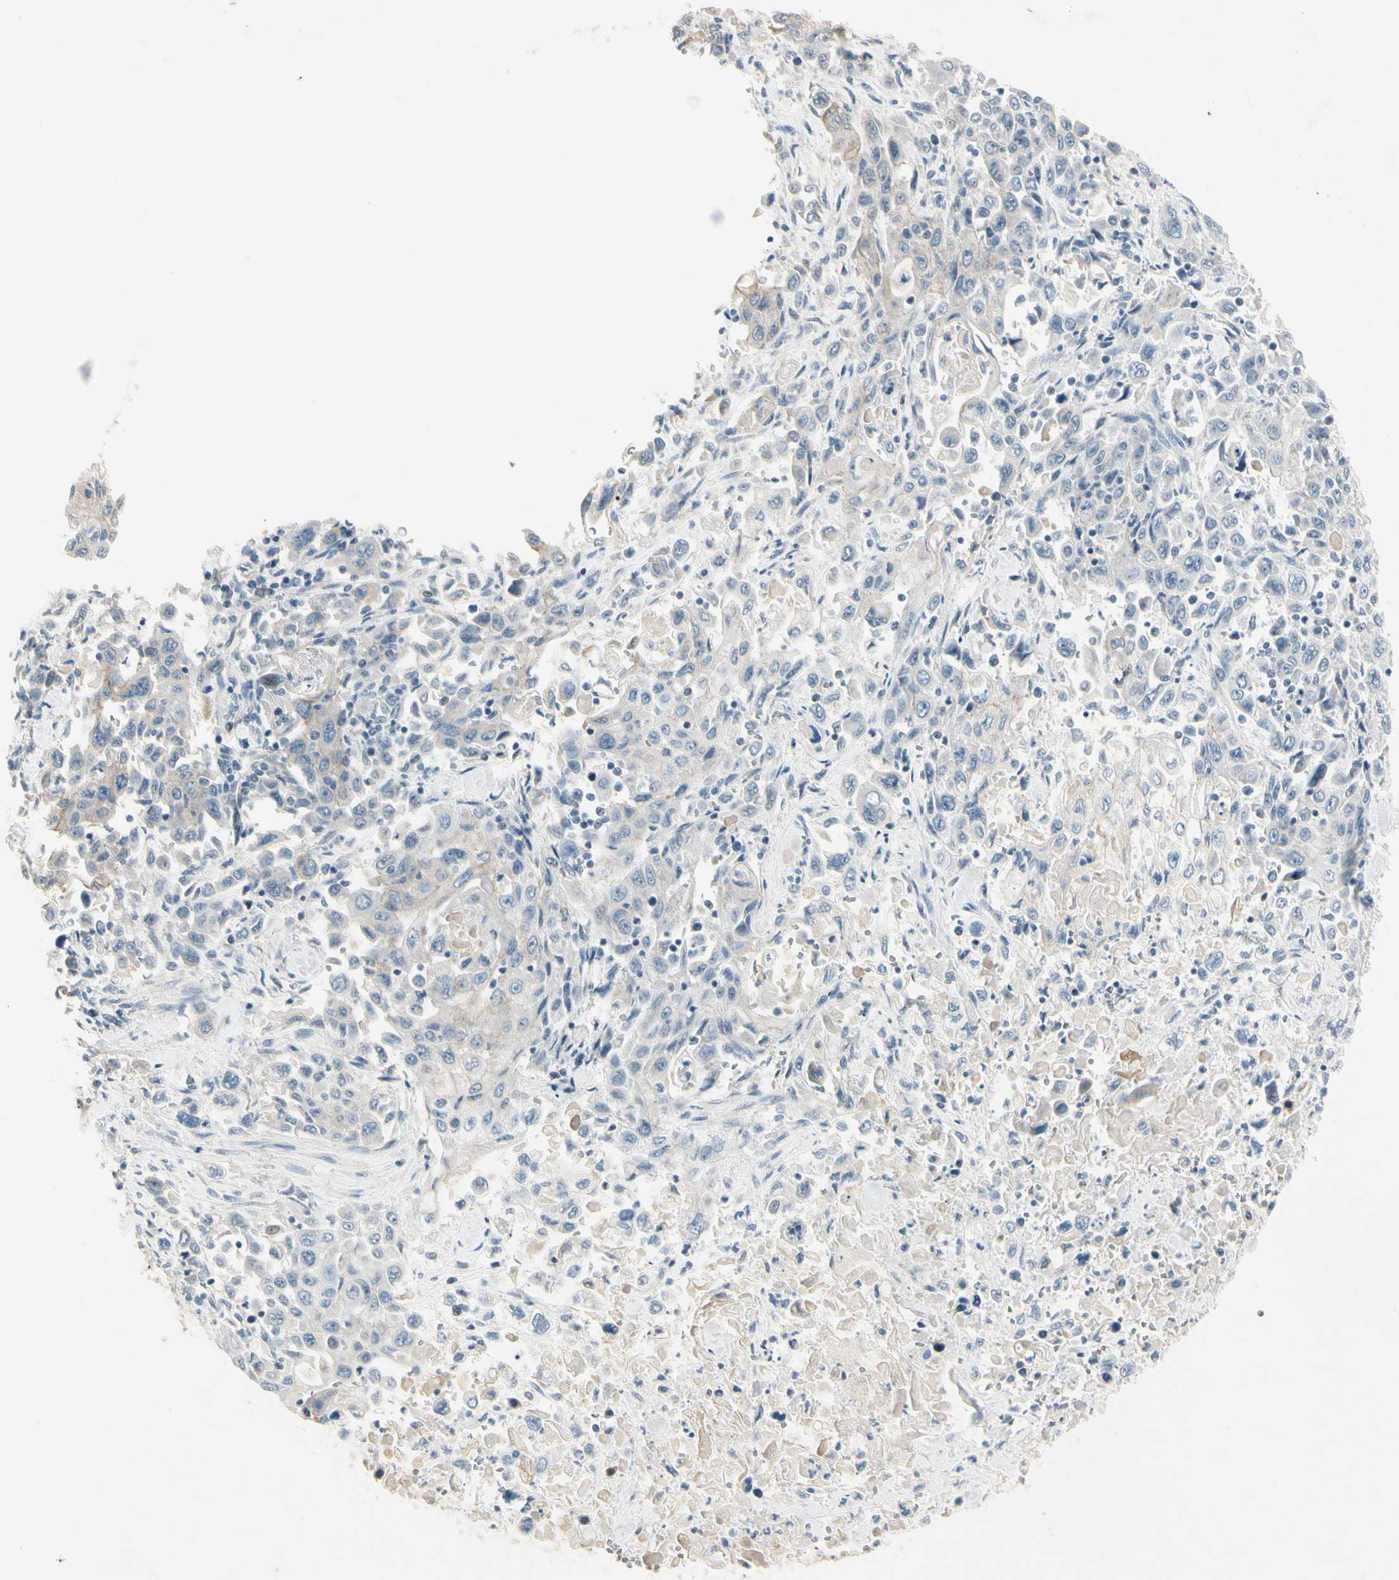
{"staining": {"intensity": "weak", "quantity": "25%-75%", "location": "cytoplasmic/membranous"}, "tissue": "pancreatic cancer", "cell_type": "Tumor cells", "image_type": "cancer", "snomed": [{"axis": "morphology", "description": "Adenocarcinoma, NOS"}, {"axis": "topography", "description": "Pancreas"}], "caption": "About 25%-75% of tumor cells in pancreatic cancer display weak cytoplasmic/membranous protein staining as visualized by brown immunohistochemical staining.", "gene": "SPINK4", "patient": {"sex": "male", "age": 70}}